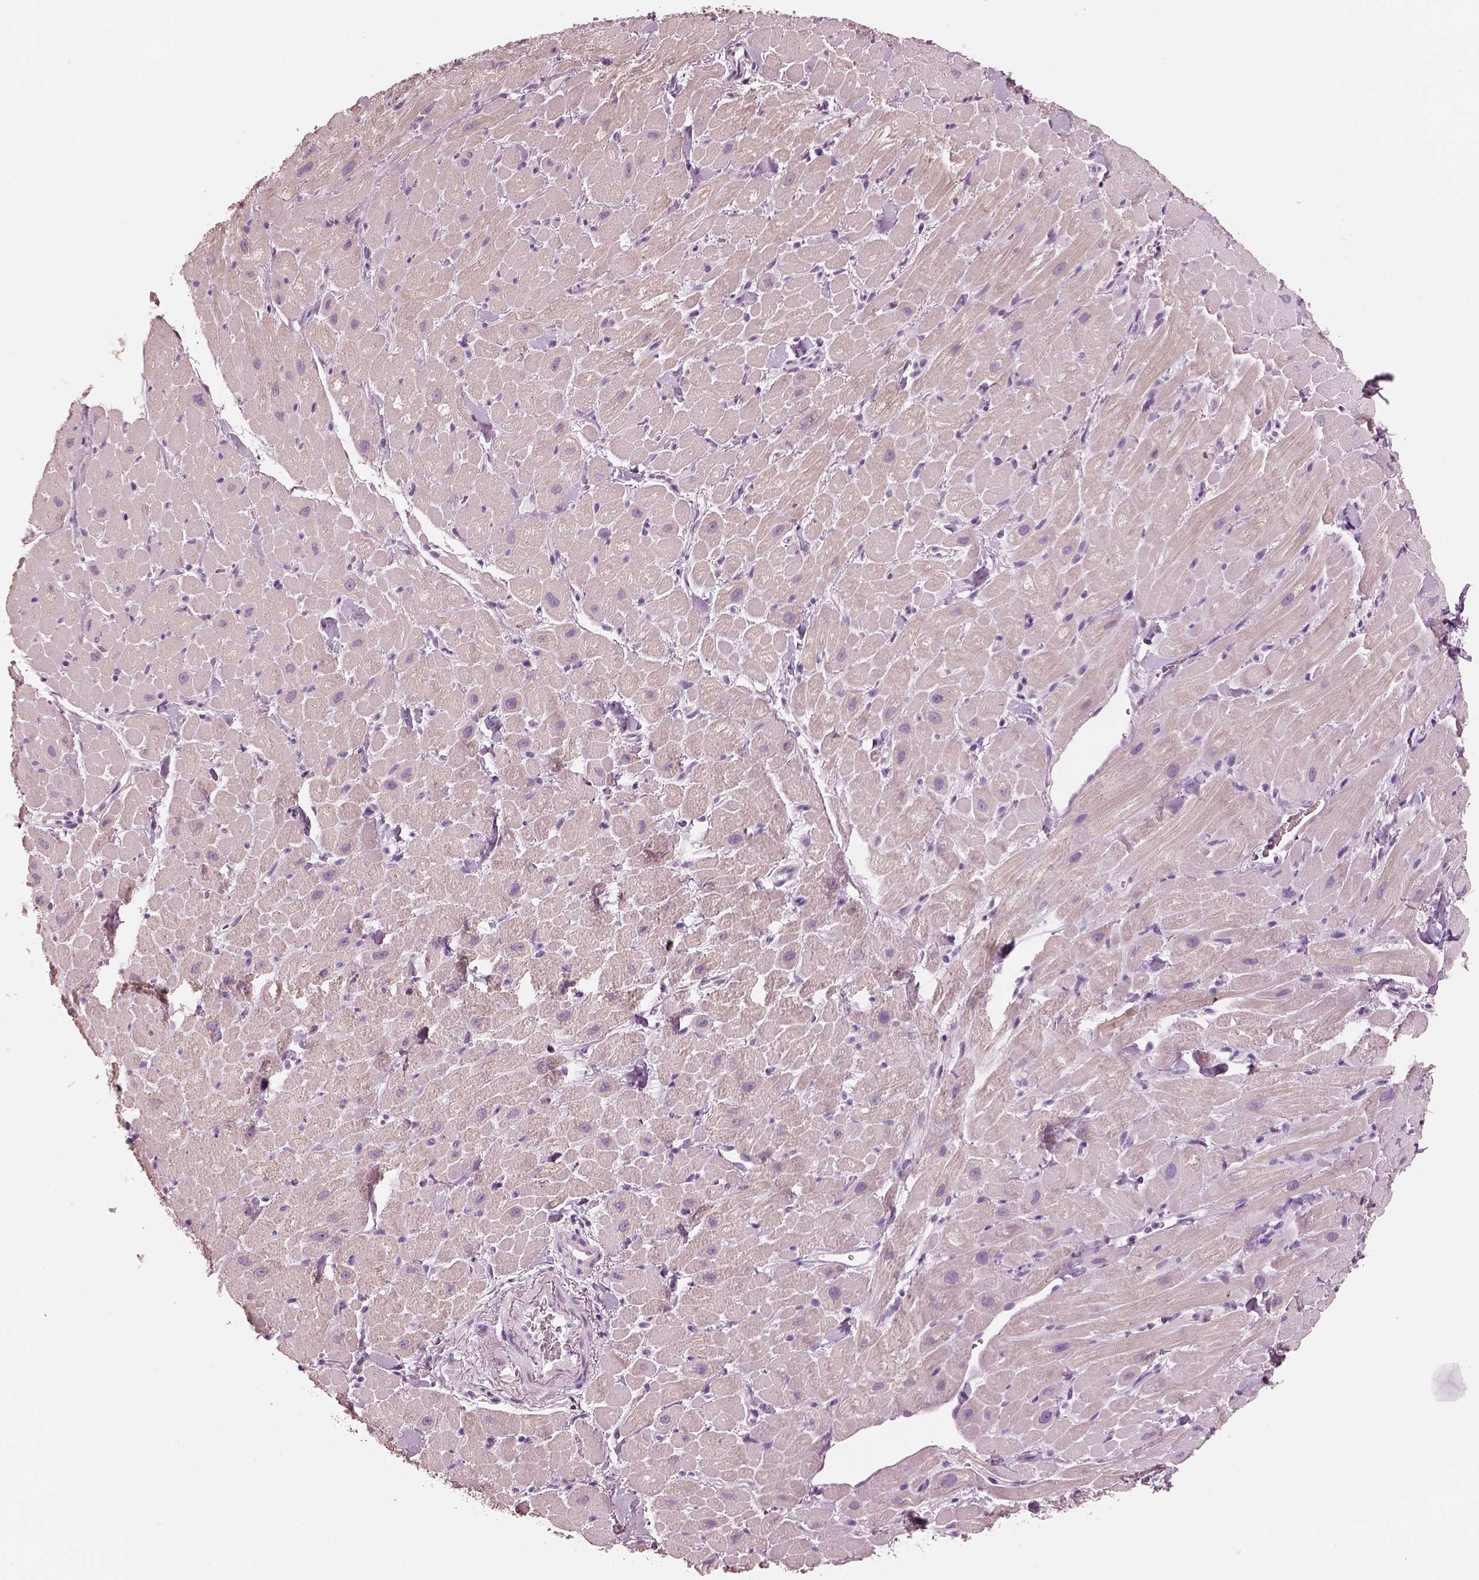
{"staining": {"intensity": "weak", "quantity": ">75%", "location": "cytoplasmic/membranous"}, "tissue": "heart muscle", "cell_type": "Cardiomyocytes", "image_type": "normal", "snomed": [{"axis": "morphology", "description": "Normal tissue, NOS"}, {"axis": "topography", "description": "Heart"}], "caption": "Immunohistochemical staining of benign heart muscle displays low levels of weak cytoplasmic/membranous positivity in about >75% of cardiomyocytes.", "gene": "ELSPBP1", "patient": {"sex": "male", "age": 60}}